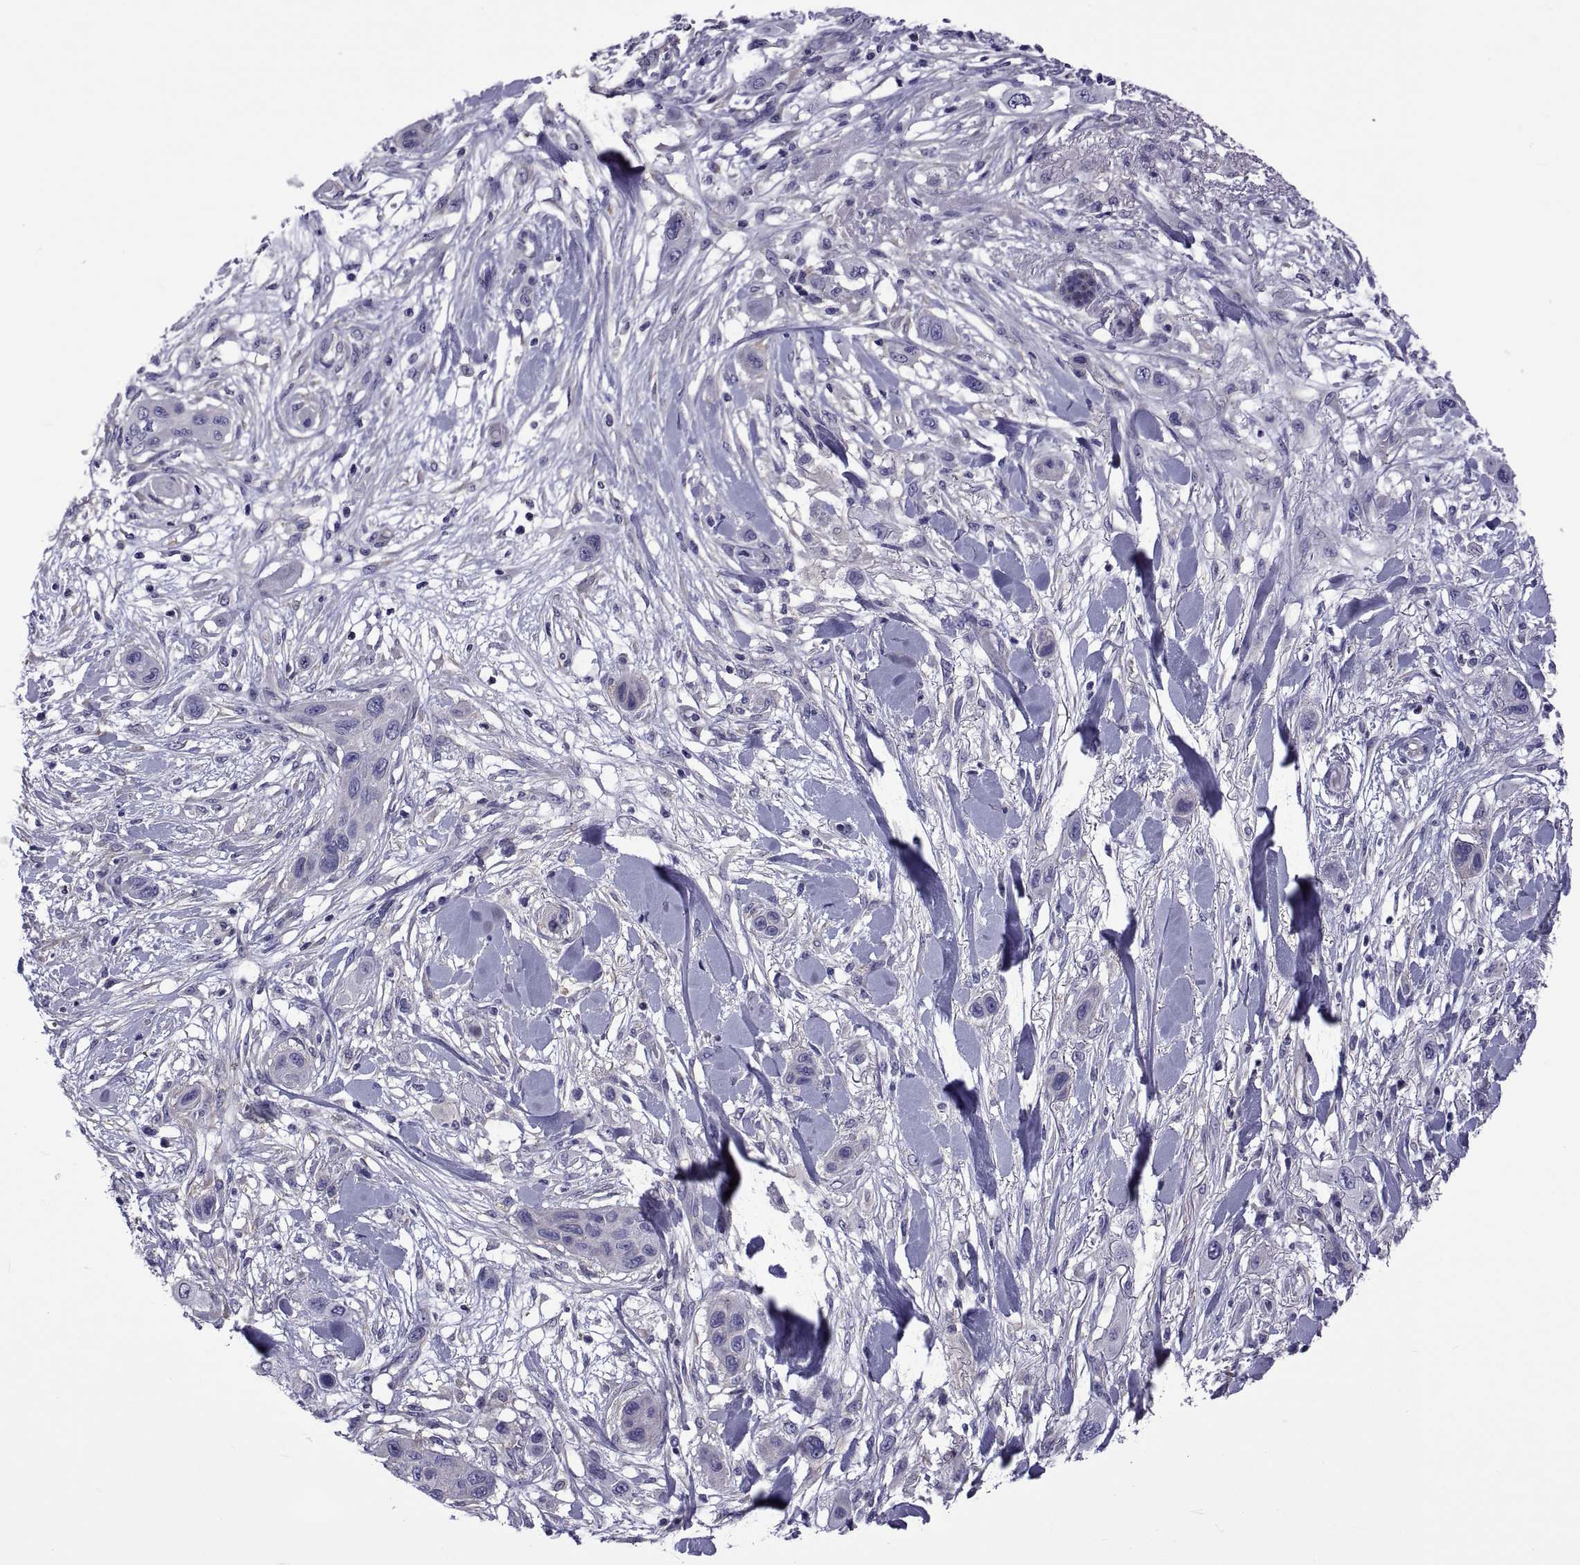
{"staining": {"intensity": "negative", "quantity": "none", "location": "none"}, "tissue": "skin cancer", "cell_type": "Tumor cells", "image_type": "cancer", "snomed": [{"axis": "morphology", "description": "Squamous cell carcinoma, NOS"}, {"axis": "topography", "description": "Skin"}], "caption": "Human skin cancer stained for a protein using IHC reveals no staining in tumor cells.", "gene": "TMC3", "patient": {"sex": "male", "age": 79}}